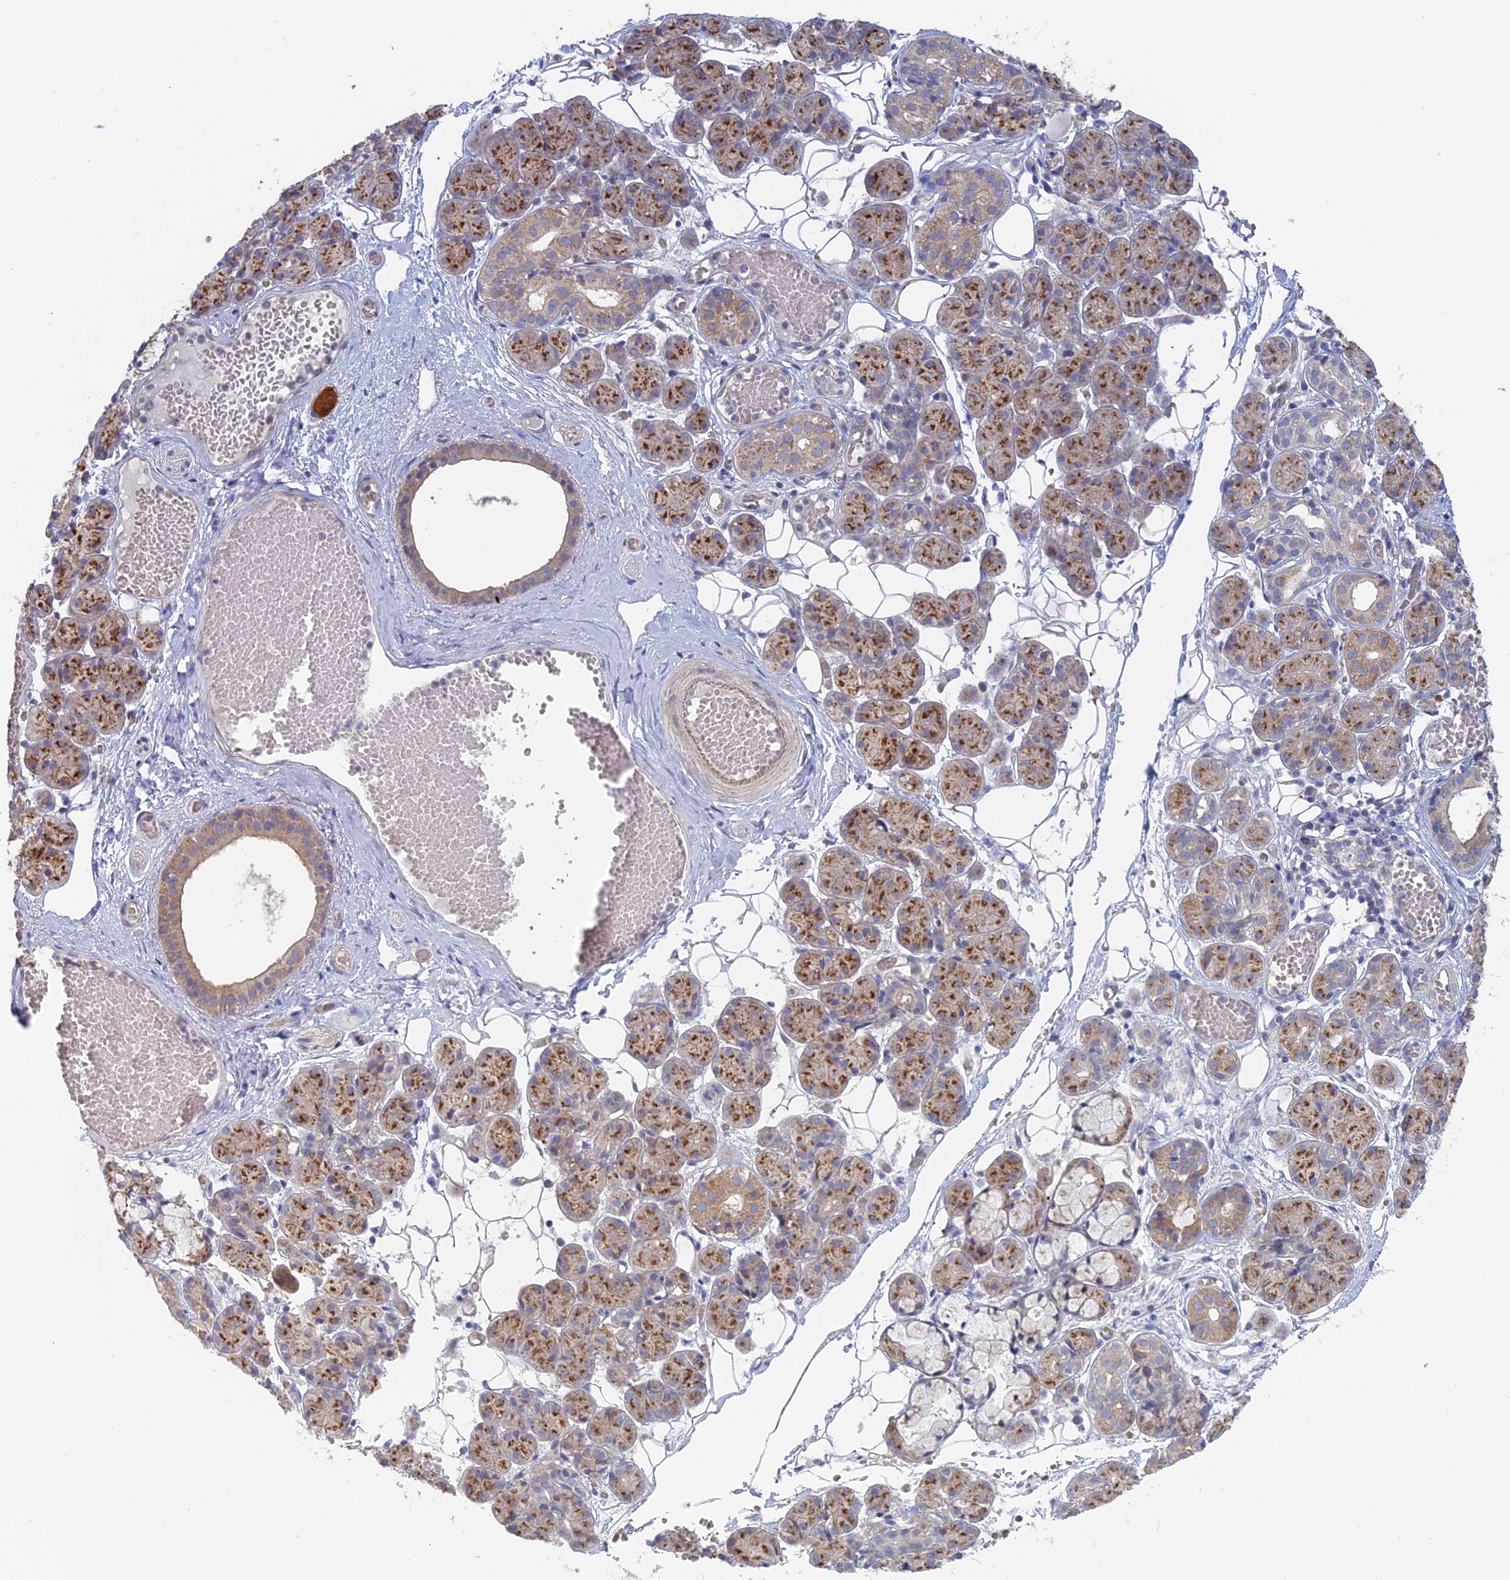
{"staining": {"intensity": "moderate", "quantity": "25%-75%", "location": "cytoplasmic/membranous"}, "tissue": "salivary gland", "cell_type": "Glandular cells", "image_type": "normal", "snomed": [{"axis": "morphology", "description": "Normal tissue, NOS"}, {"axis": "topography", "description": "Salivary gland"}], "caption": "Immunohistochemistry of normal salivary gland displays medium levels of moderate cytoplasmic/membranous staining in approximately 25%-75% of glandular cells.", "gene": "TBC1D30", "patient": {"sex": "male", "age": 63}}